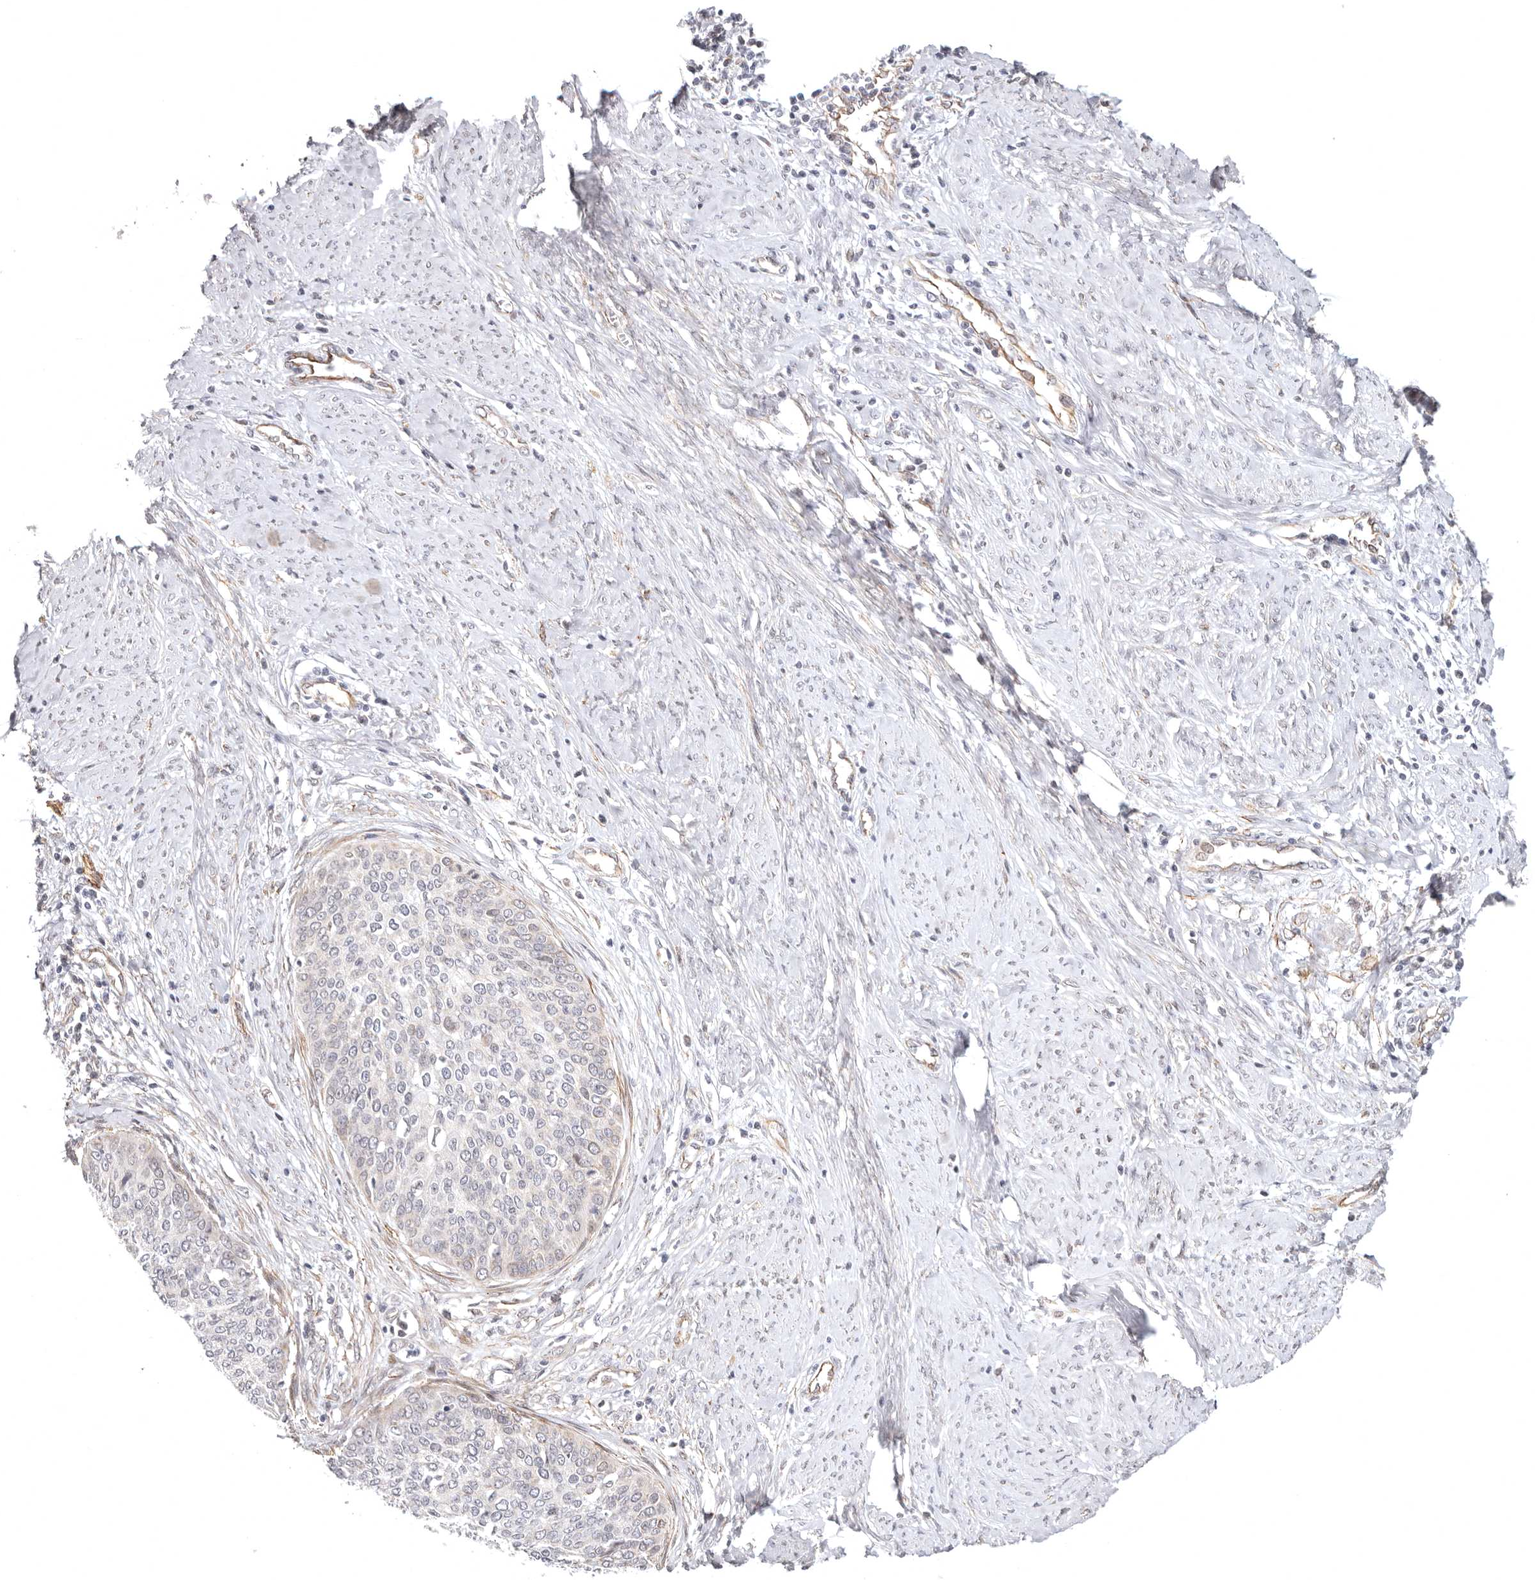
{"staining": {"intensity": "negative", "quantity": "none", "location": "none"}, "tissue": "cervical cancer", "cell_type": "Tumor cells", "image_type": "cancer", "snomed": [{"axis": "morphology", "description": "Squamous cell carcinoma, NOS"}, {"axis": "topography", "description": "Cervix"}], "caption": "Histopathology image shows no protein positivity in tumor cells of squamous cell carcinoma (cervical) tissue. (DAB (3,3'-diaminobenzidine) immunohistochemistry (IHC) with hematoxylin counter stain).", "gene": "SZT2", "patient": {"sex": "female", "age": 37}}